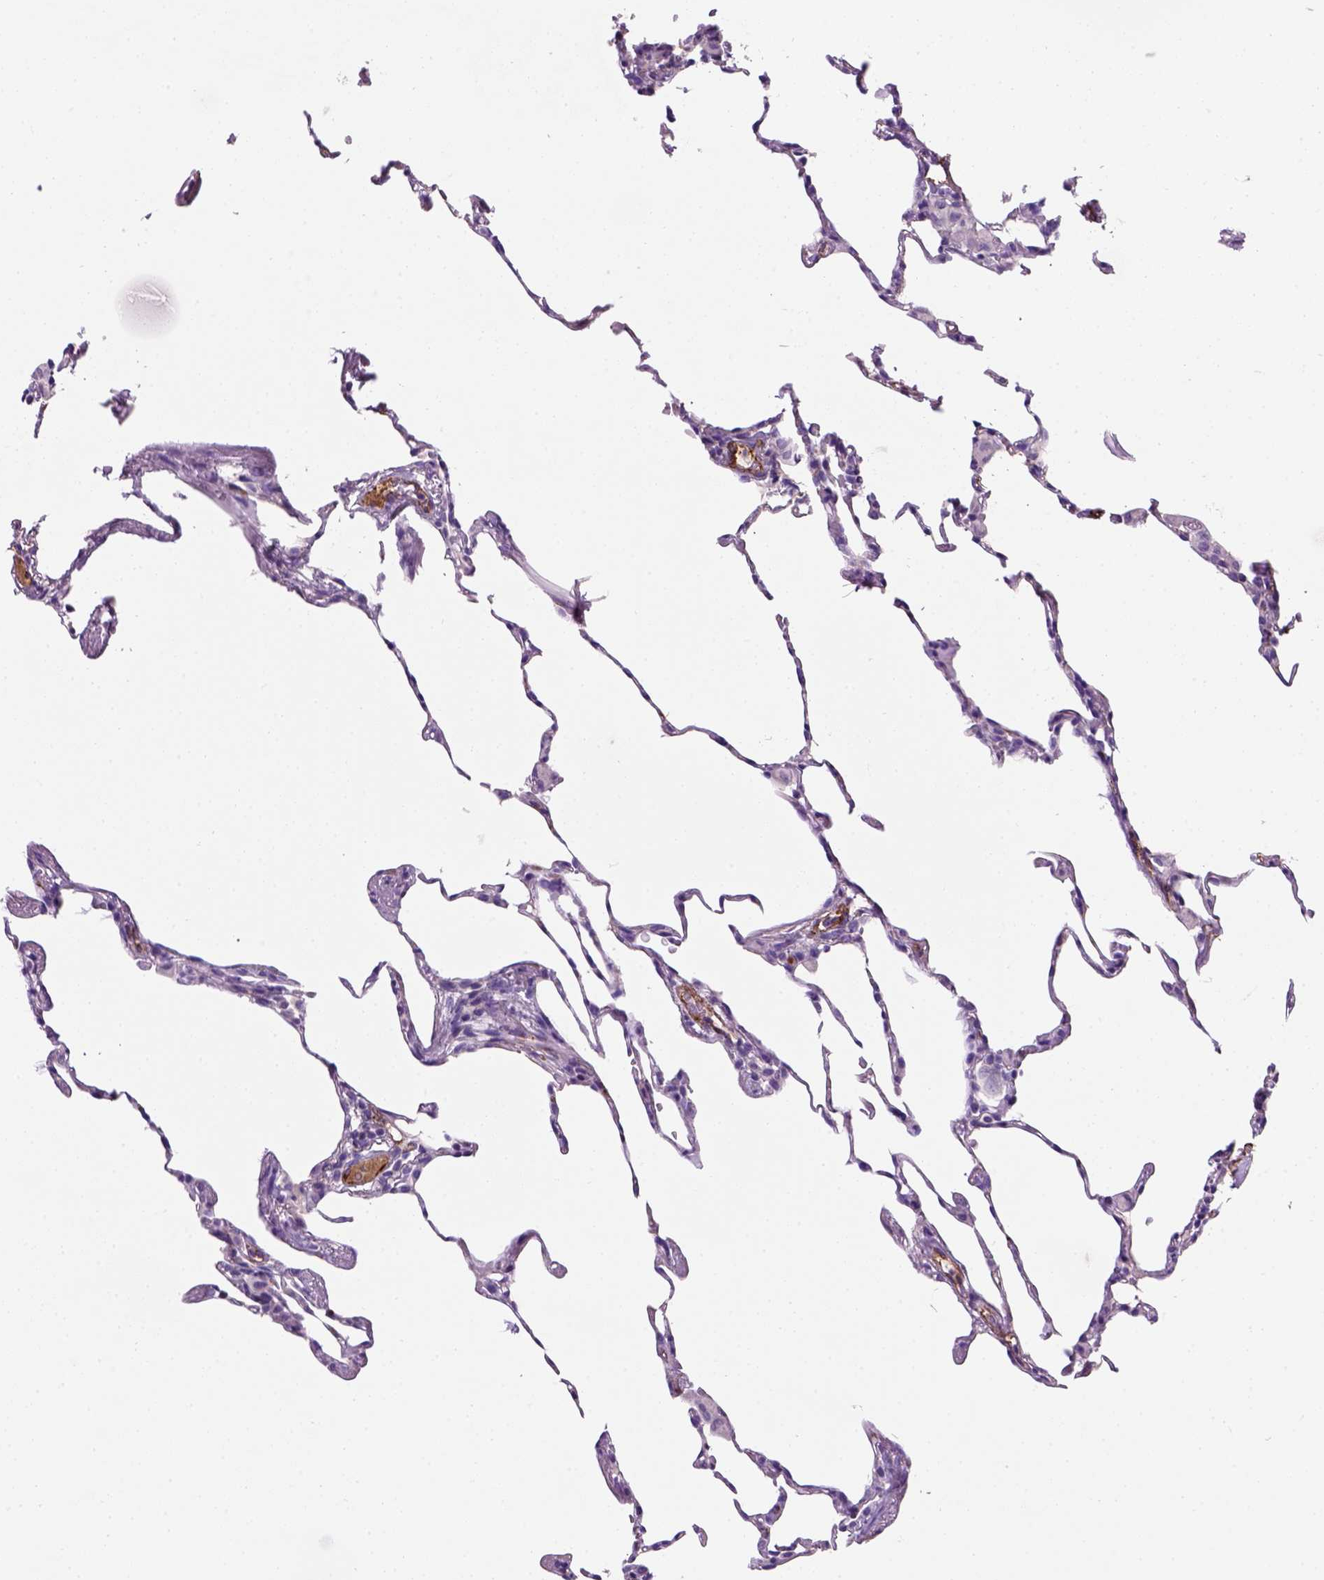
{"staining": {"intensity": "negative", "quantity": "none", "location": "none"}, "tissue": "lung", "cell_type": "Alveolar cells", "image_type": "normal", "snomed": [{"axis": "morphology", "description": "Normal tissue, NOS"}, {"axis": "topography", "description": "Lung"}], "caption": "Lung stained for a protein using immunohistochemistry demonstrates no staining alveolar cells.", "gene": "VWF", "patient": {"sex": "female", "age": 57}}